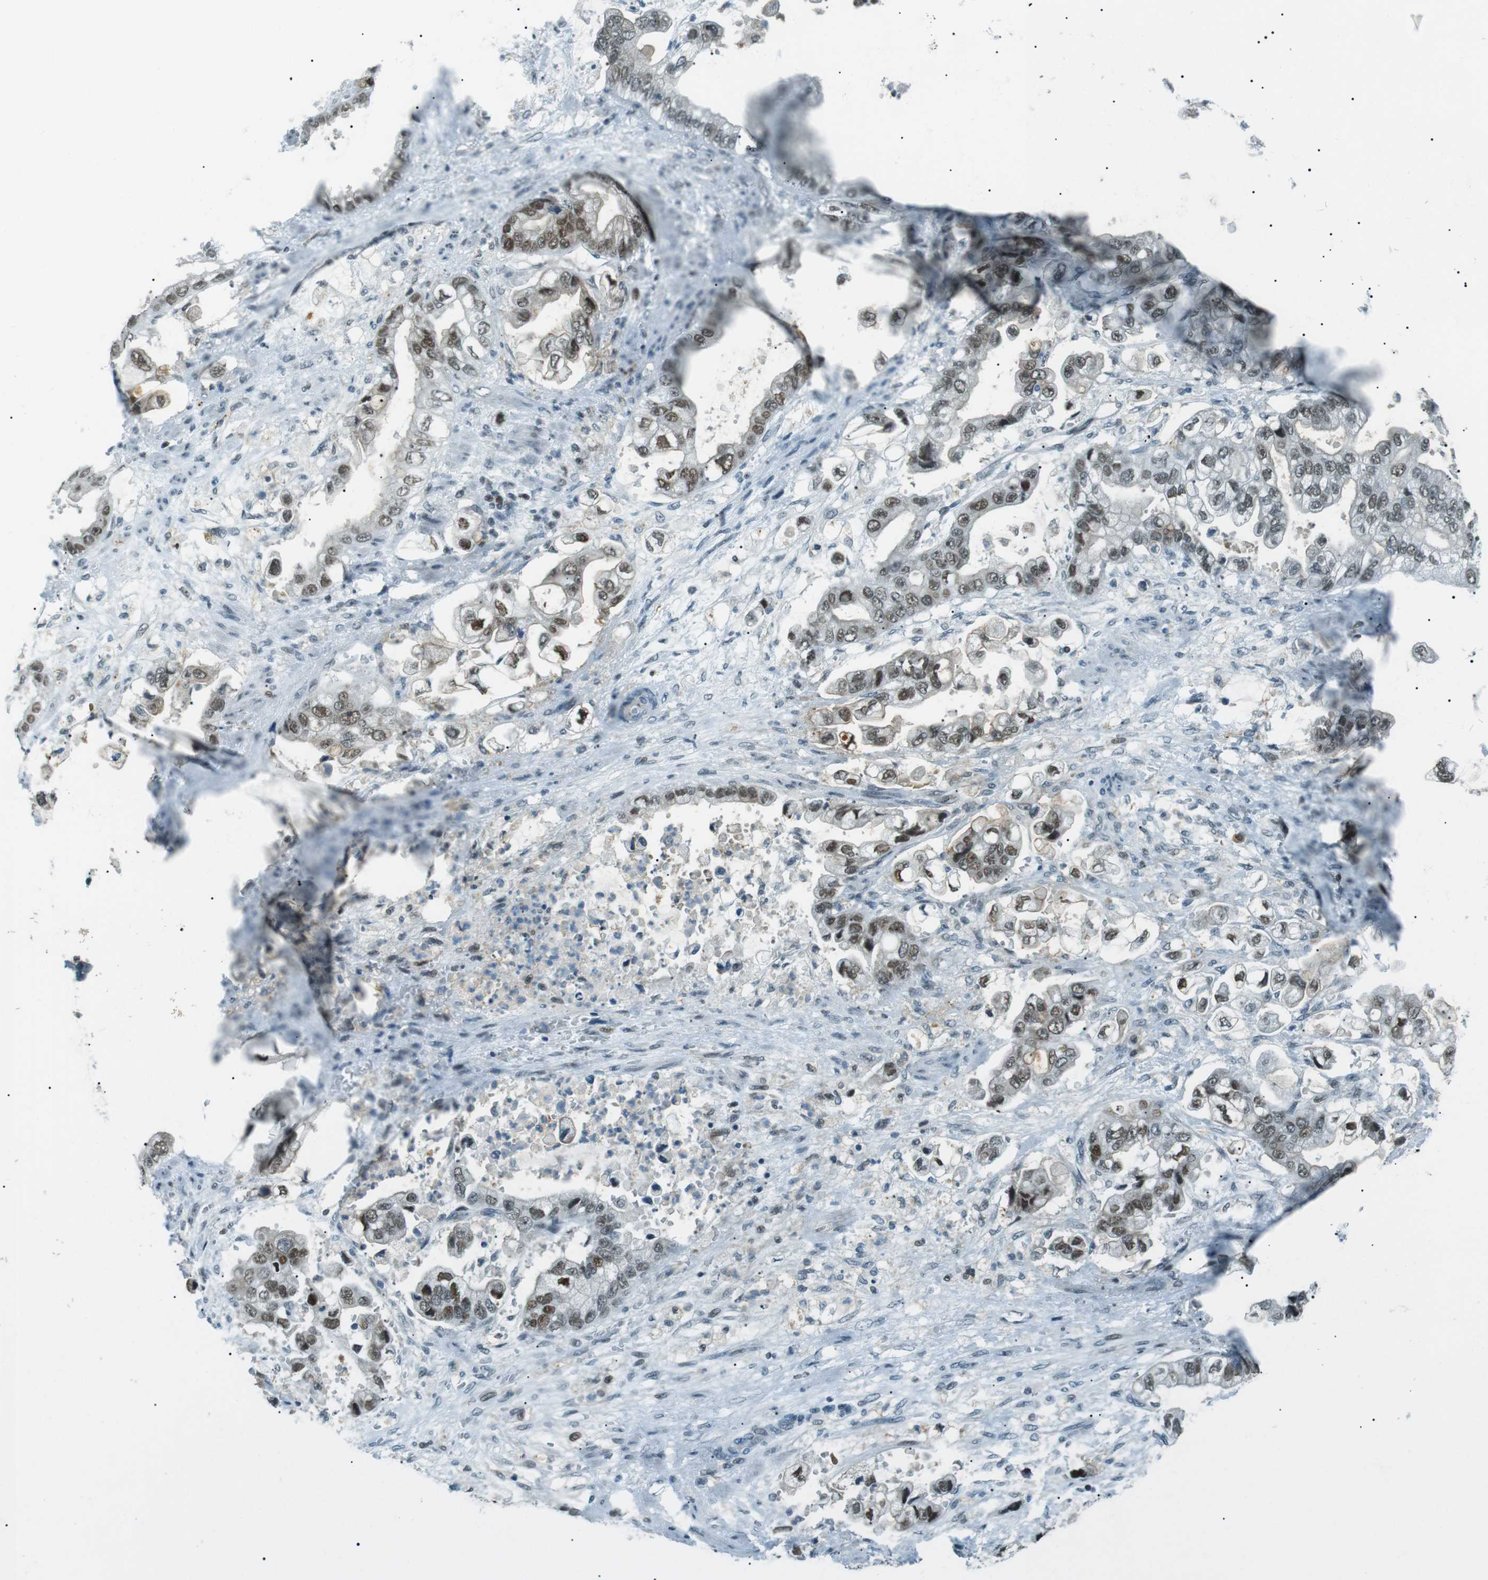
{"staining": {"intensity": "moderate", "quantity": "25%-75%", "location": "nuclear"}, "tissue": "stomach cancer", "cell_type": "Tumor cells", "image_type": "cancer", "snomed": [{"axis": "morphology", "description": "Normal tissue, NOS"}, {"axis": "morphology", "description": "Adenocarcinoma, NOS"}, {"axis": "topography", "description": "Stomach"}], "caption": "IHC (DAB) staining of stomach cancer (adenocarcinoma) shows moderate nuclear protein staining in approximately 25%-75% of tumor cells.", "gene": "PJA1", "patient": {"sex": "male", "age": 62}}